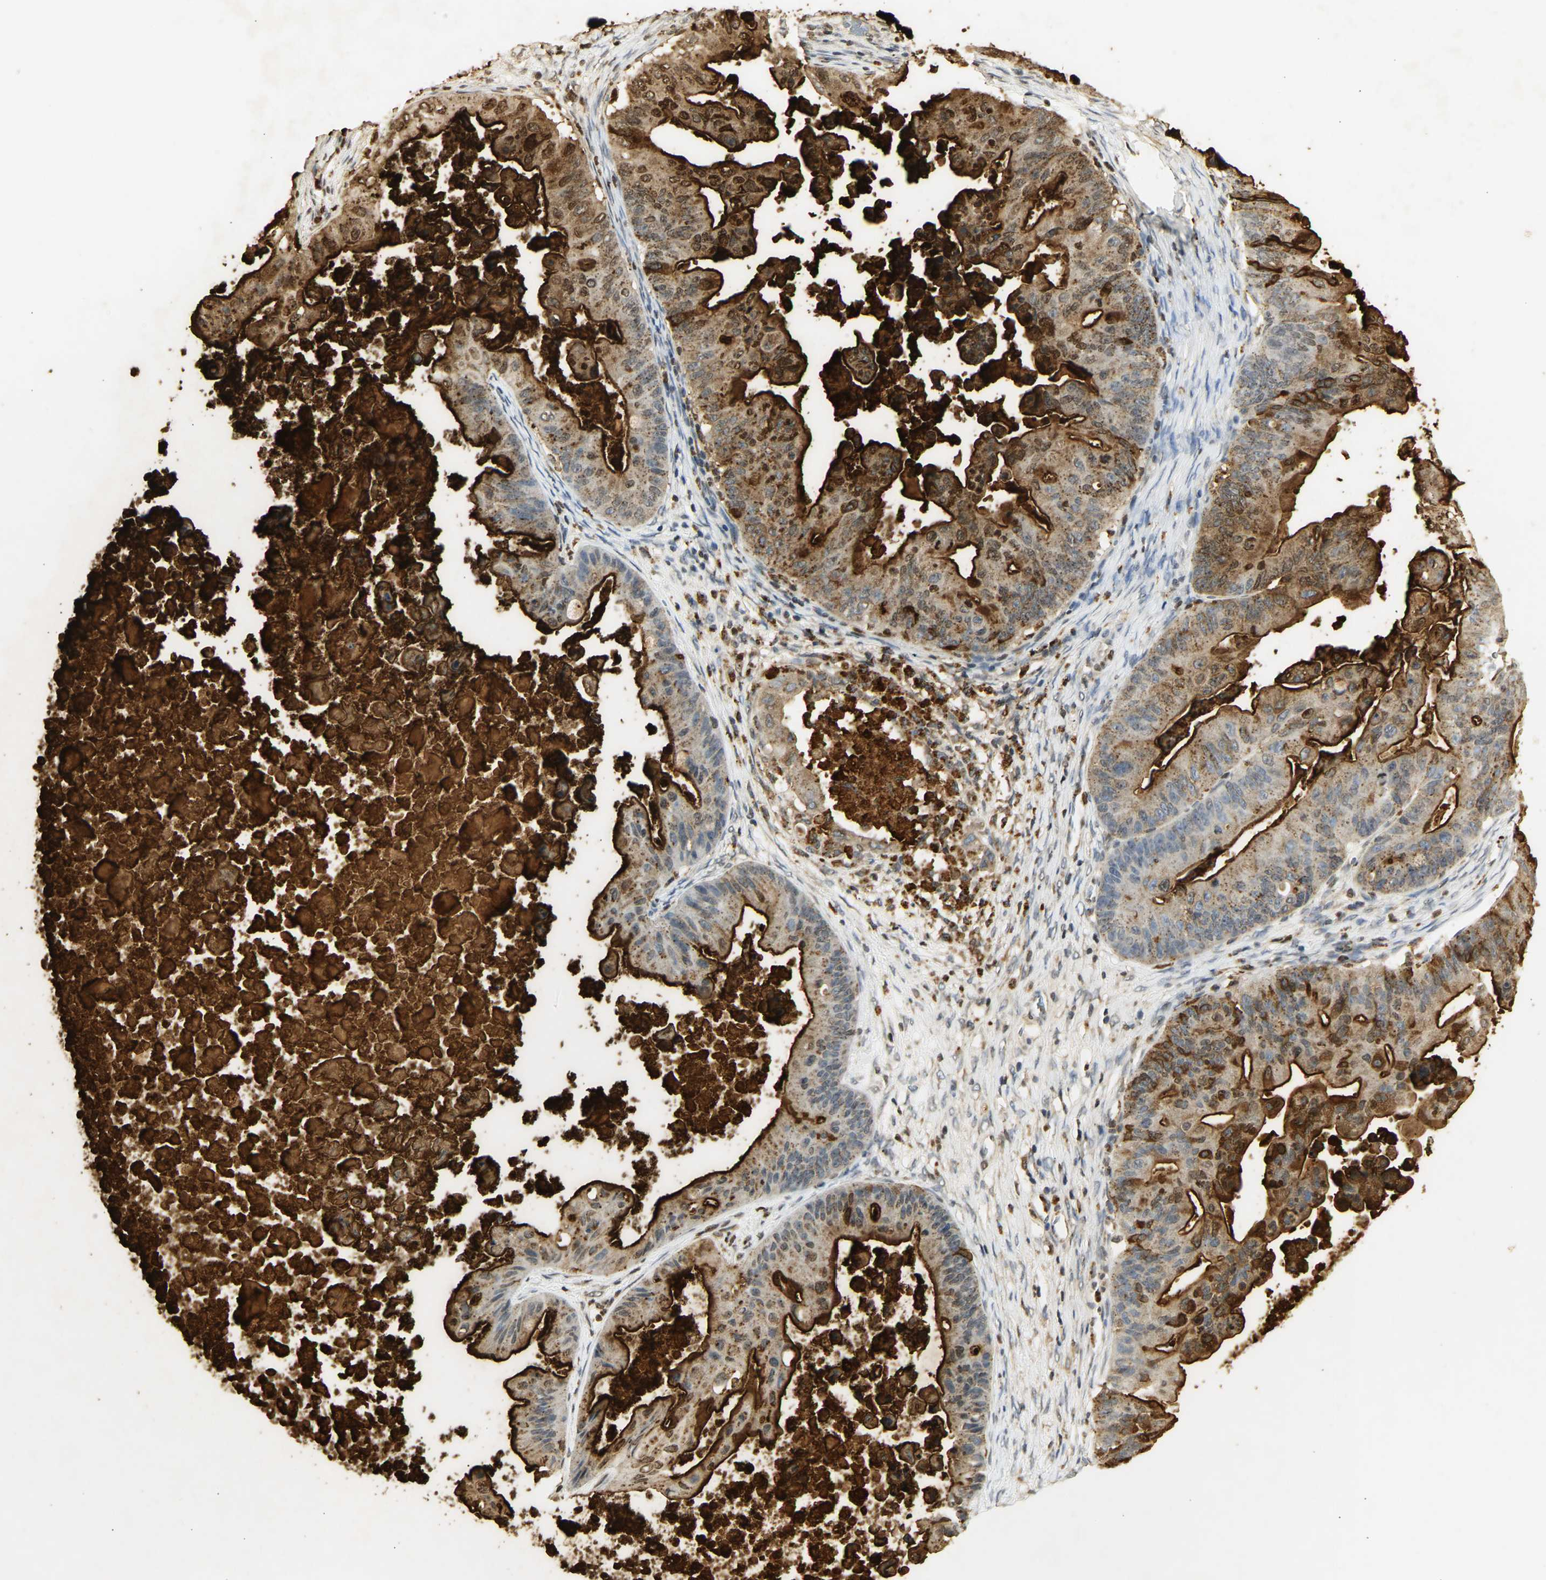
{"staining": {"intensity": "strong", "quantity": ">75%", "location": "cytoplasmic/membranous"}, "tissue": "ovarian cancer", "cell_type": "Tumor cells", "image_type": "cancer", "snomed": [{"axis": "morphology", "description": "Cystadenocarcinoma, mucinous, NOS"}, {"axis": "topography", "description": "Ovary"}], "caption": "Human ovarian cancer stained with a protein marker exhibits strong staining in tumor cells.", "gene": "CEACAM5", "patient": {"sex": "female", "age": 37}}